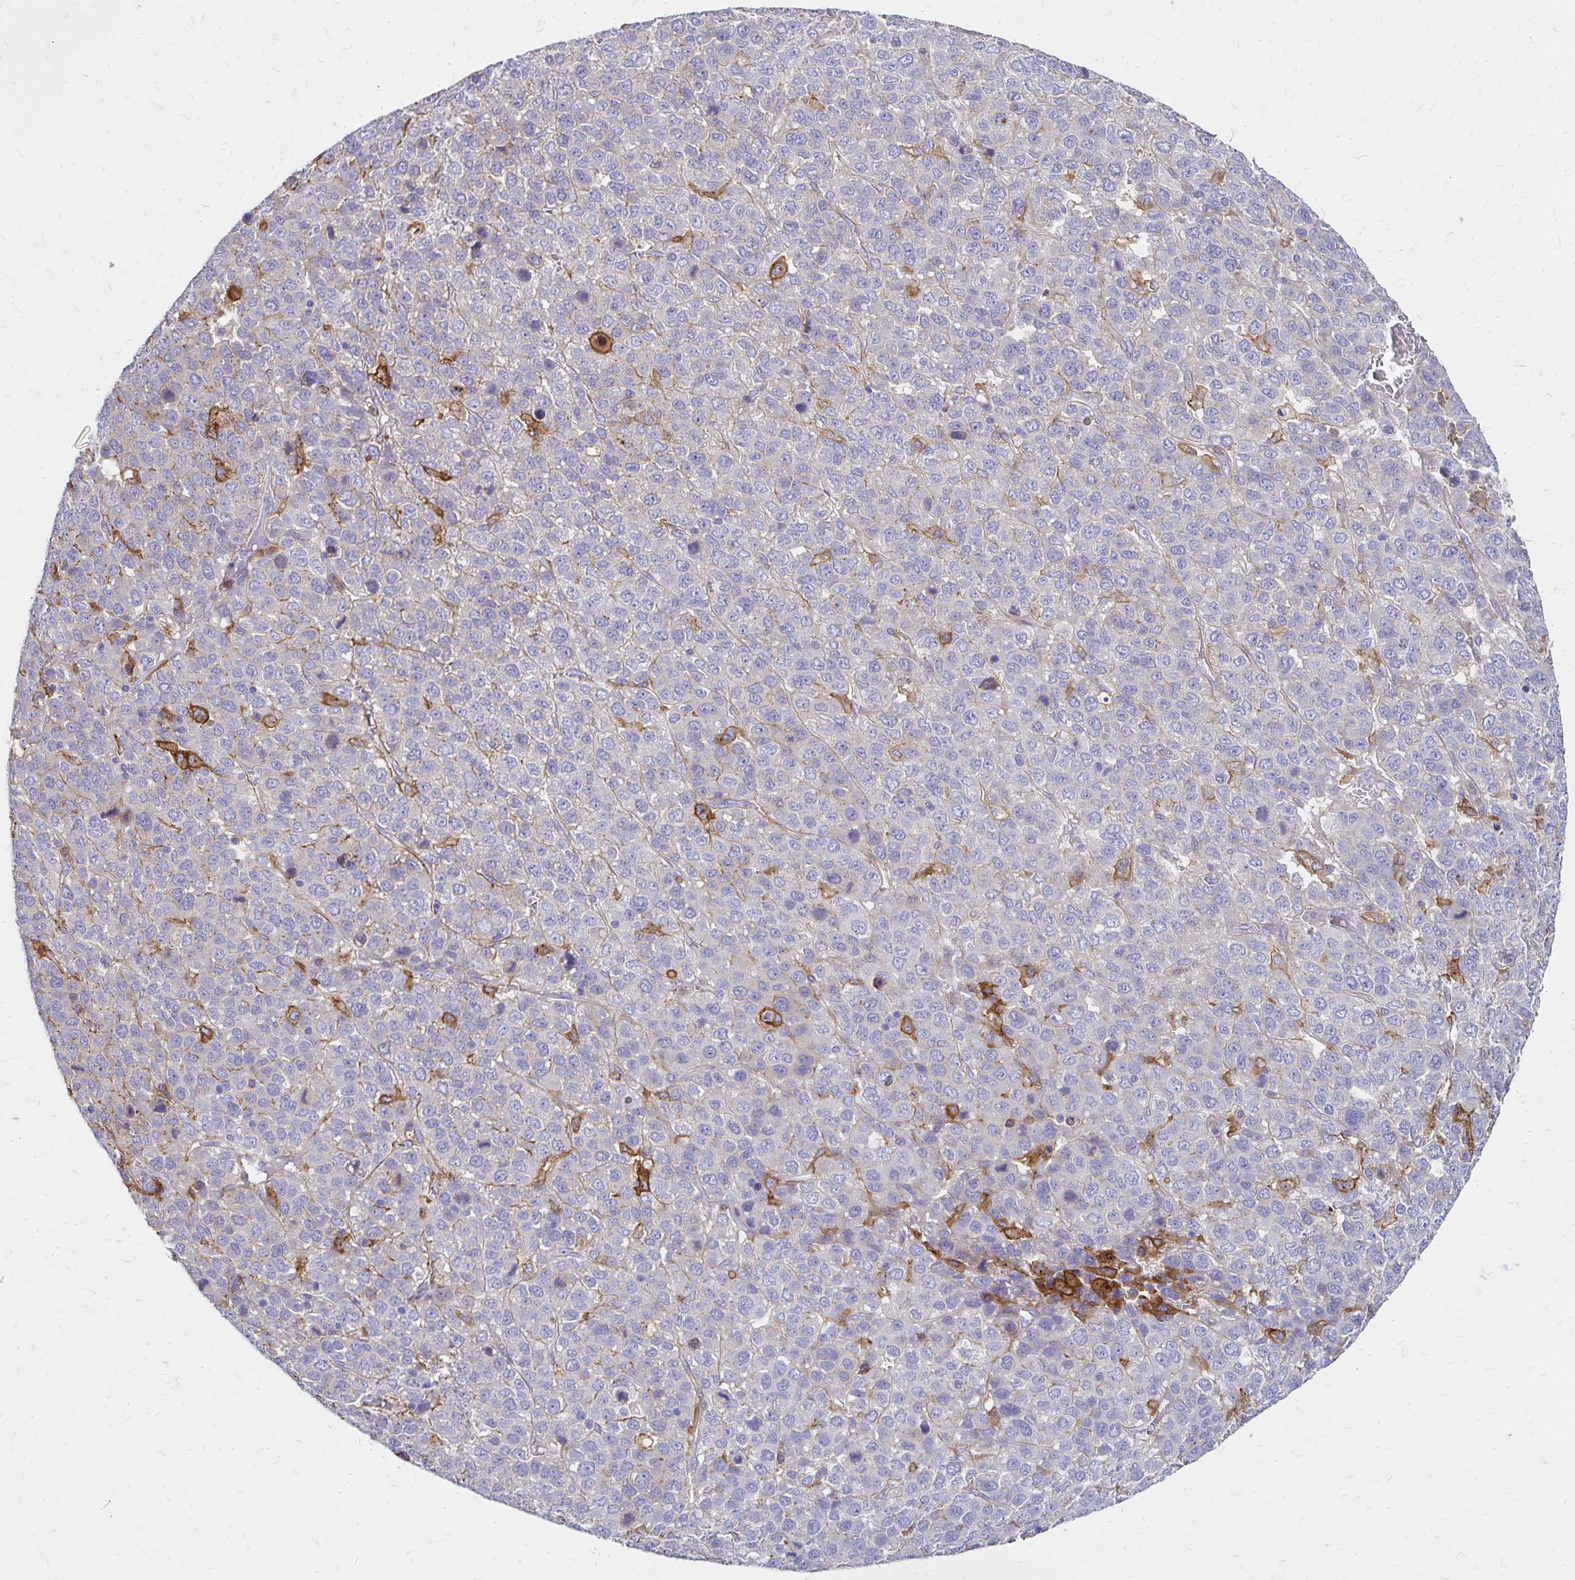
{"staining": {"intensity": "negative", "quantity": "none", "location": "none"}, "tissue": "liver cancer", "cell_type": "Tumor cells", "image_type": "cancer", "snomed": [{"axis": "morphology", "description": "Carcinoma, Hepatocellular, NOS"}, {"axis": "topography", "description": "Liver"}], "caption": "Micrograph shows no protein staining in tumor cells of liver cancer (hepatocellular carcinoma) tissue.", "gene": "TNS3", "patient": {"sex": "male", "age": 69}}